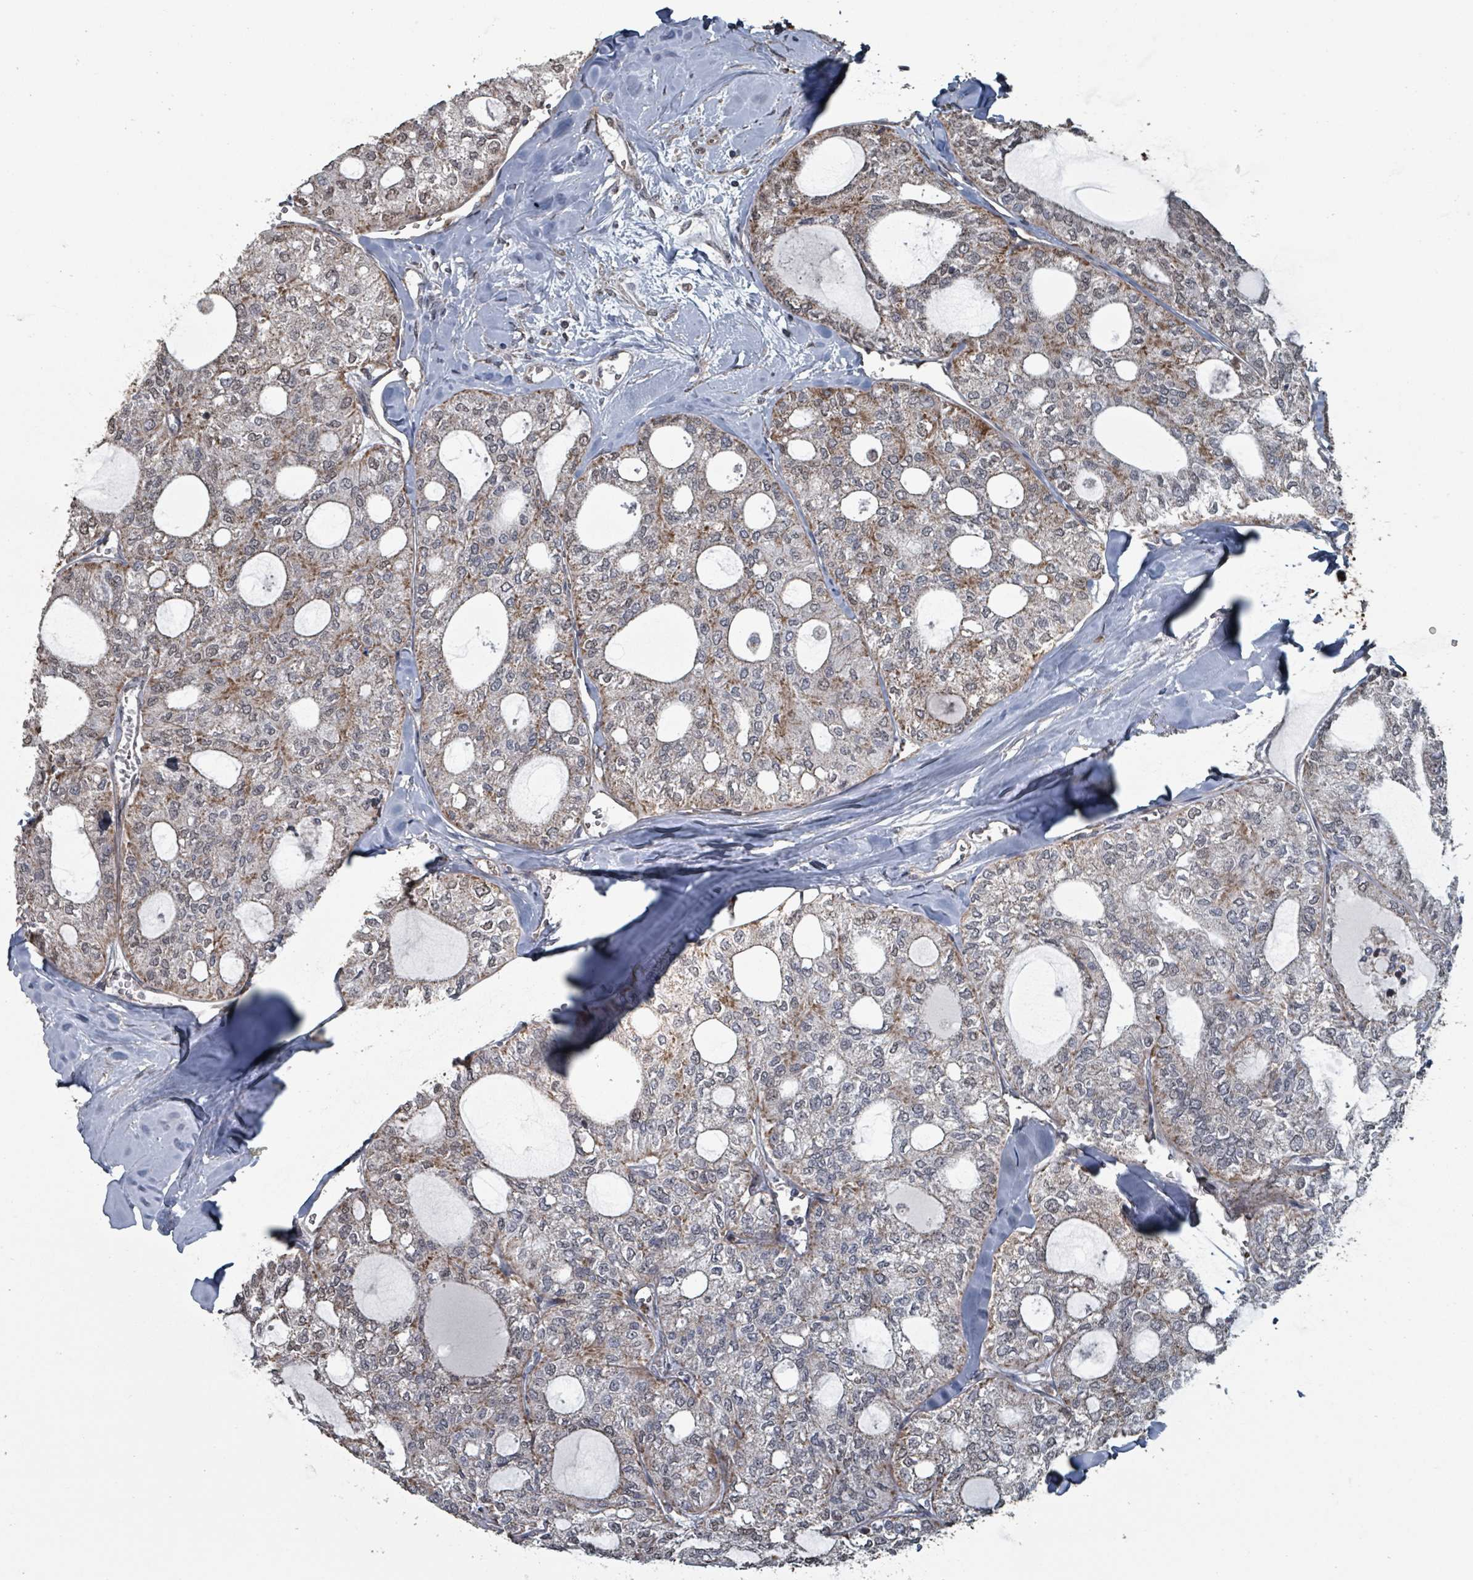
{"staining": {"intensity": "weak", "quantity": "<25%", "location": "cytoplasmic/membranous"}, "tissue": "thyroid cancer", "cell_type": "Tumor cells", "image_type": "cancer", "snomed": [{"axis": "morphology", "description": "Follicular adenoma carcinoma, NOS"}, {"axis": "topography", "description": "Thyroid gland"}], "caption": "Immunohistochemistry (IHC) micrograph of human follicular adenoma carcinoma (thyroid) stained for a protein (brown), which demonstrates no positivity in tumor cells.", "gene": "MRPL4", "patient": {"sex": "male", "age": 75}}